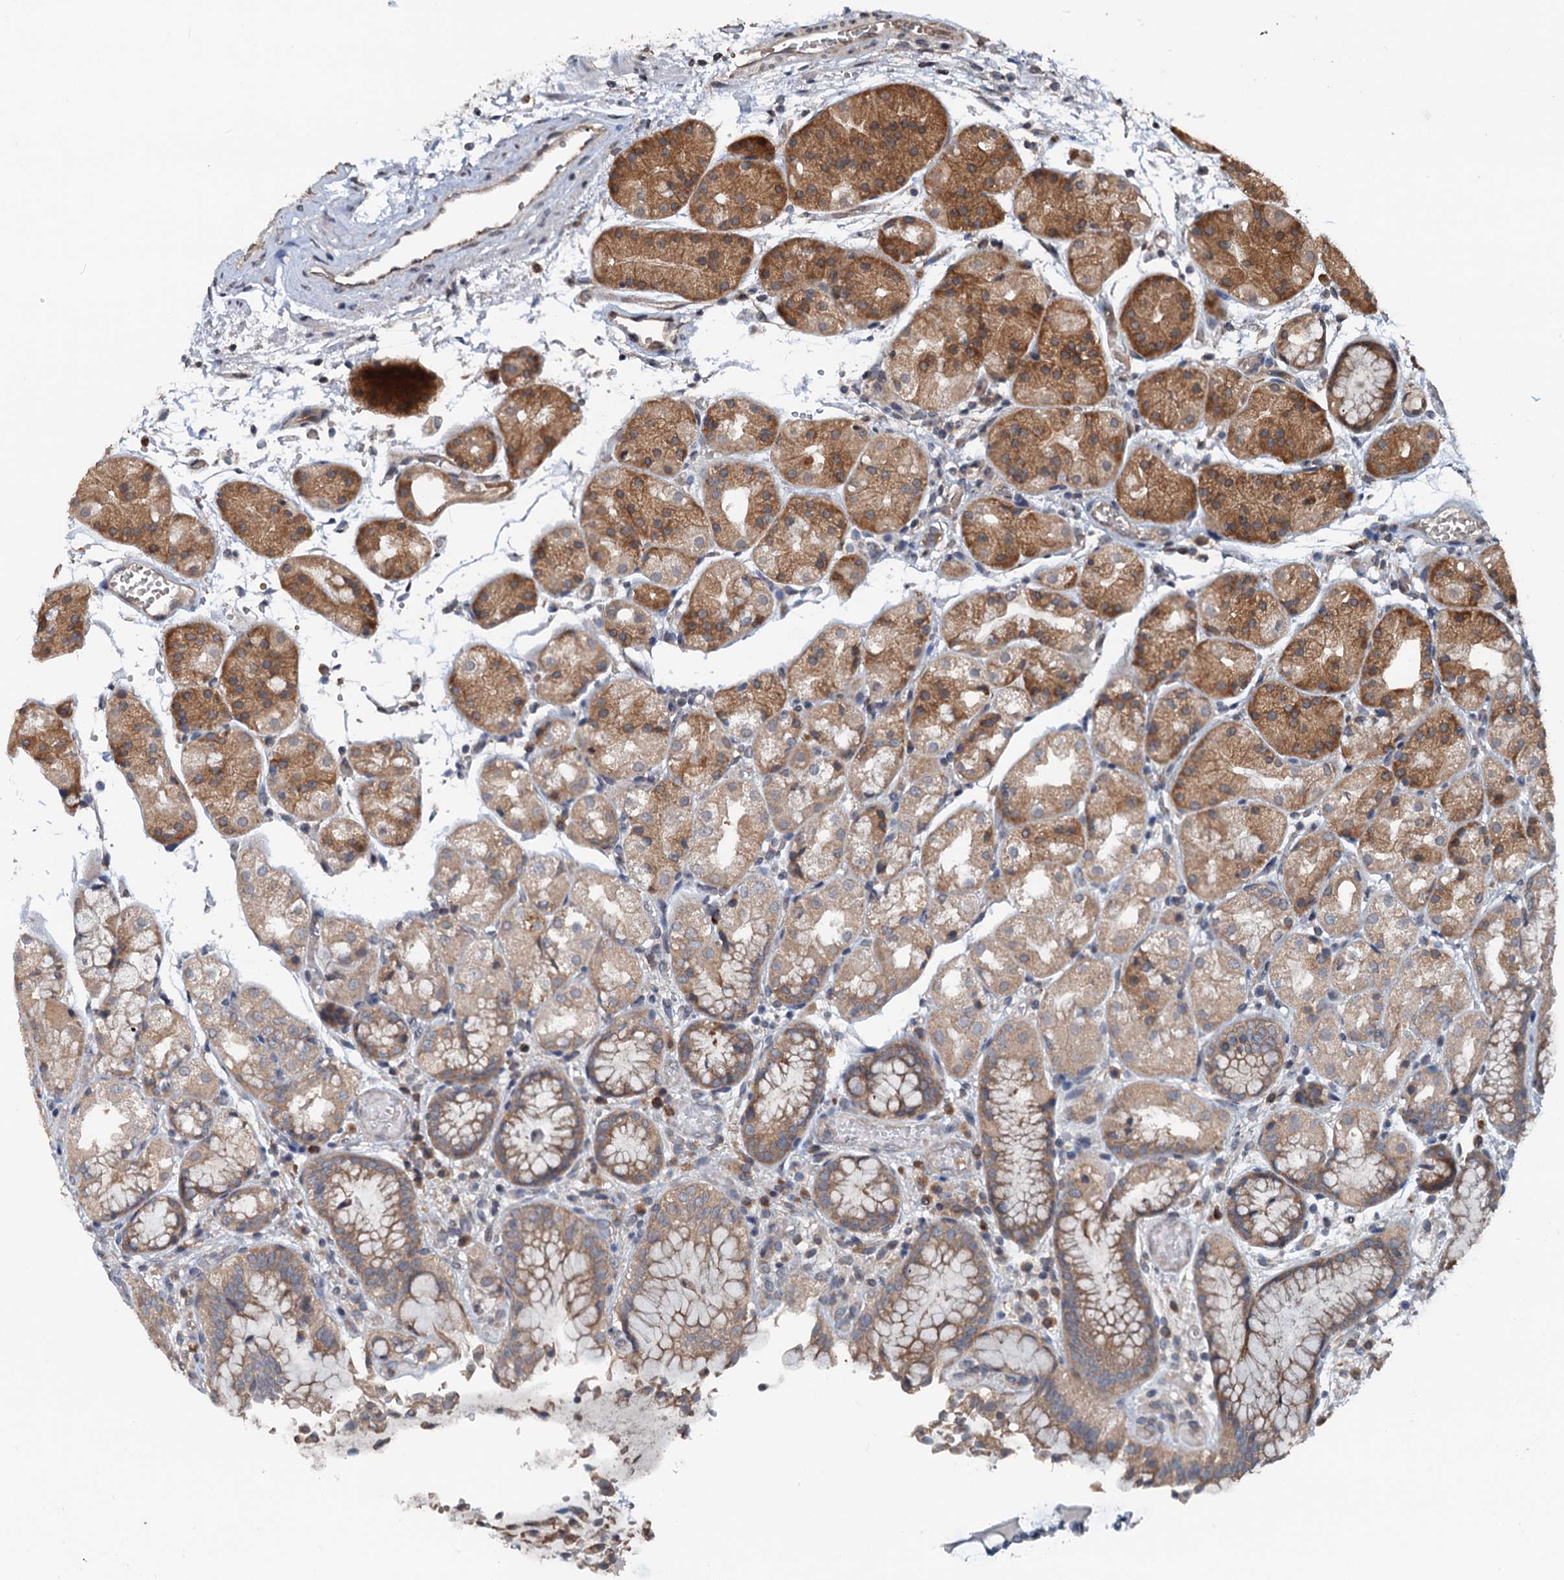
{"staining": {"intensity": "moderate", "quantity": ">75%", "location": "cytoplasmic/membranous"}, "tissue": "stomach", "cell_type": "Glandular cells", "image_type": "normal", "snomed": [{"axis": "morphology", "description": "Normal tissue, NOS"}, {"axis": "topography", "description": "Stomach, upper"}], "caption": "Stomach stained with DAB immunohistochemistry displays medium levels of moderate cytoplasmic/membranous expression in approximately >75% of glandular cells. (DAB (3,3'-diaminobenzidine) = brown stain, brightfield microscopy at high magnification).", "gene": "N4BP2L2", "patient": {"sex": "male", "age": 72}}